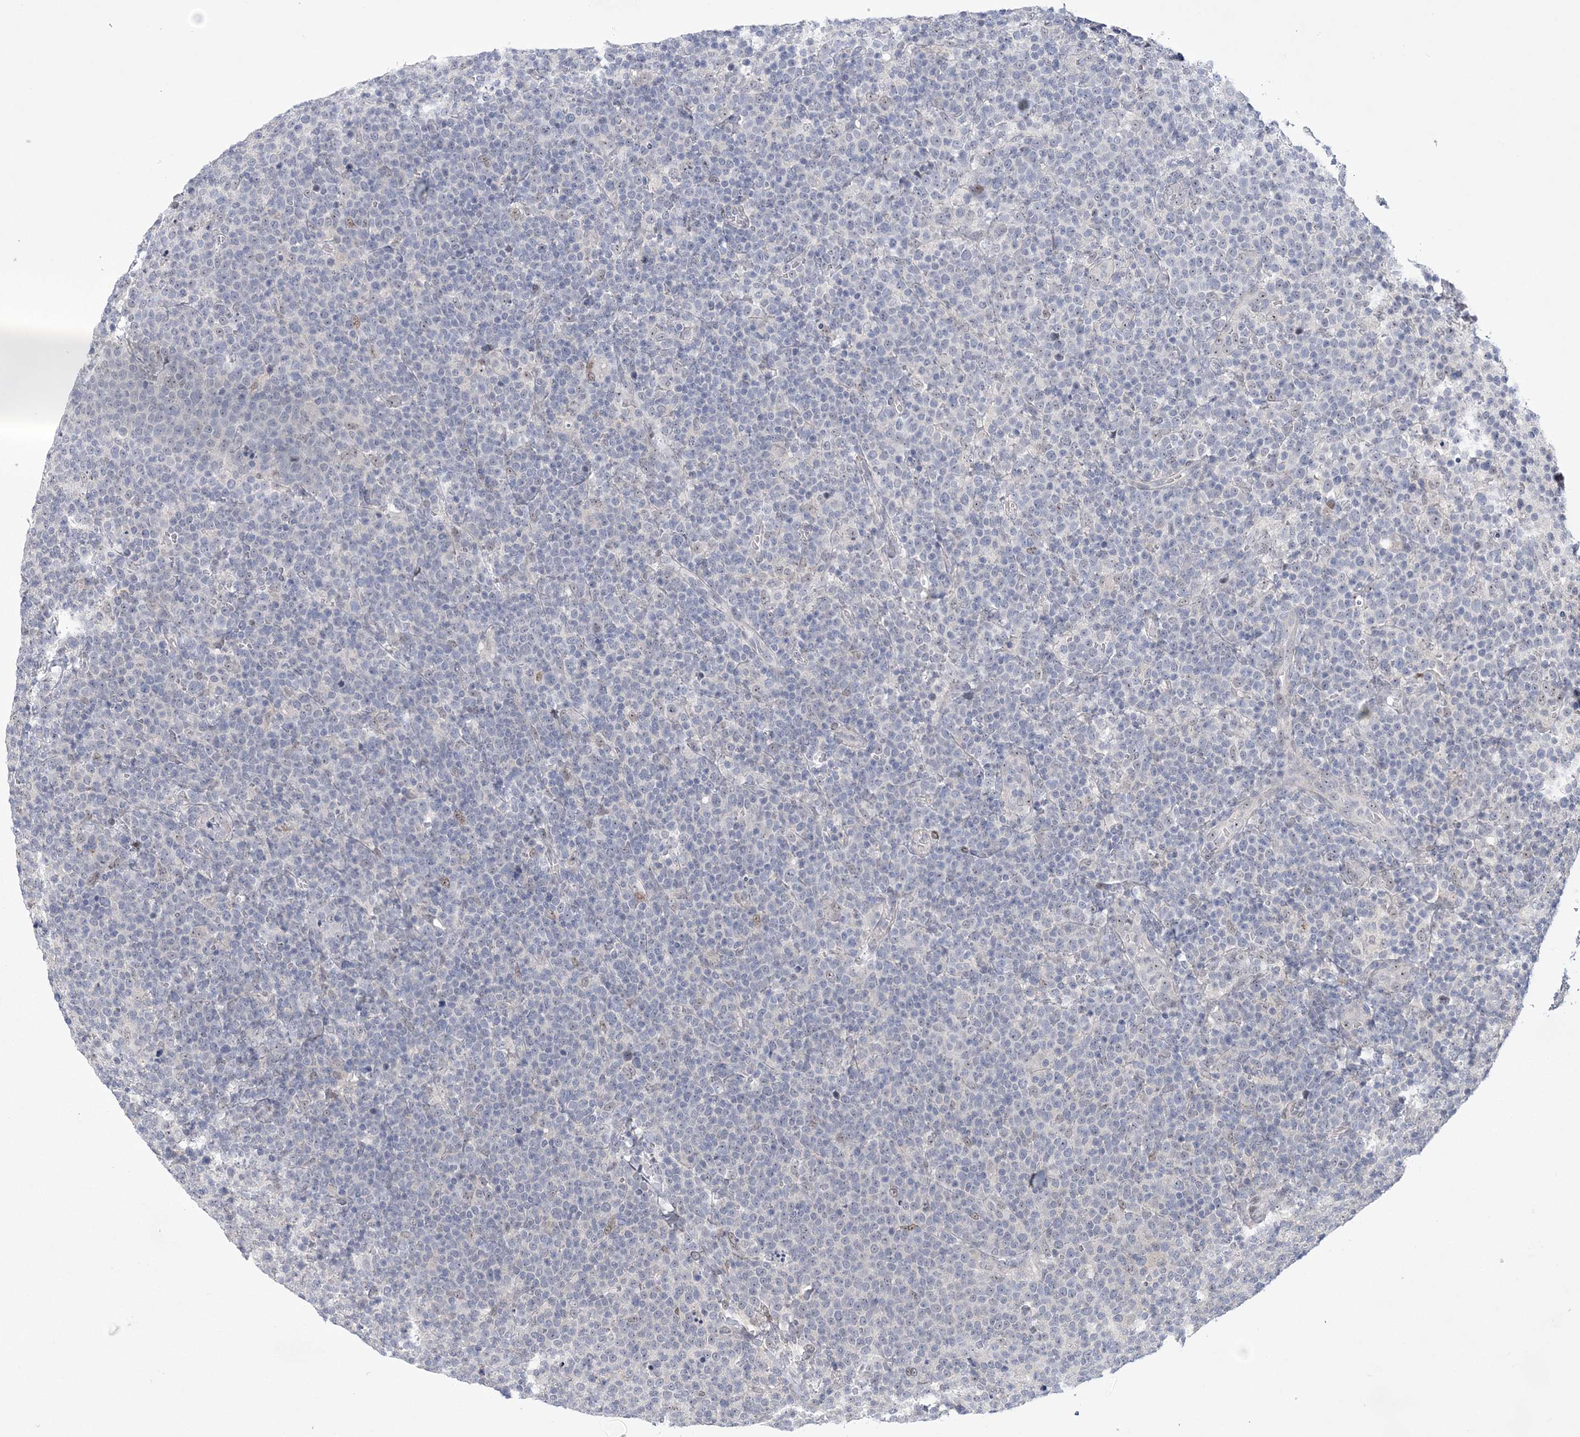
{"staining": {"intensity": "negative", "quantity": "none", "location": "none"}, "tissue": "lymphoma", "cell_type": "Tumor cells", "image_type": "cancer", "snomed": [{"axis": "morphology", "description": "Malignant lymphoma, non-Hodgkin's type, High grade"}, {"axis": "topography", "description": "Lymph node"}], "caption": "Tumor cells are negative for protein expression in human lymphoma. (DAB (3,3'-diaminobenzidine) IHC visualized using brightfield microscopy, high magnification).", "gene": "HOMEZ", "patient": {"sex": "male", "age": 61}}